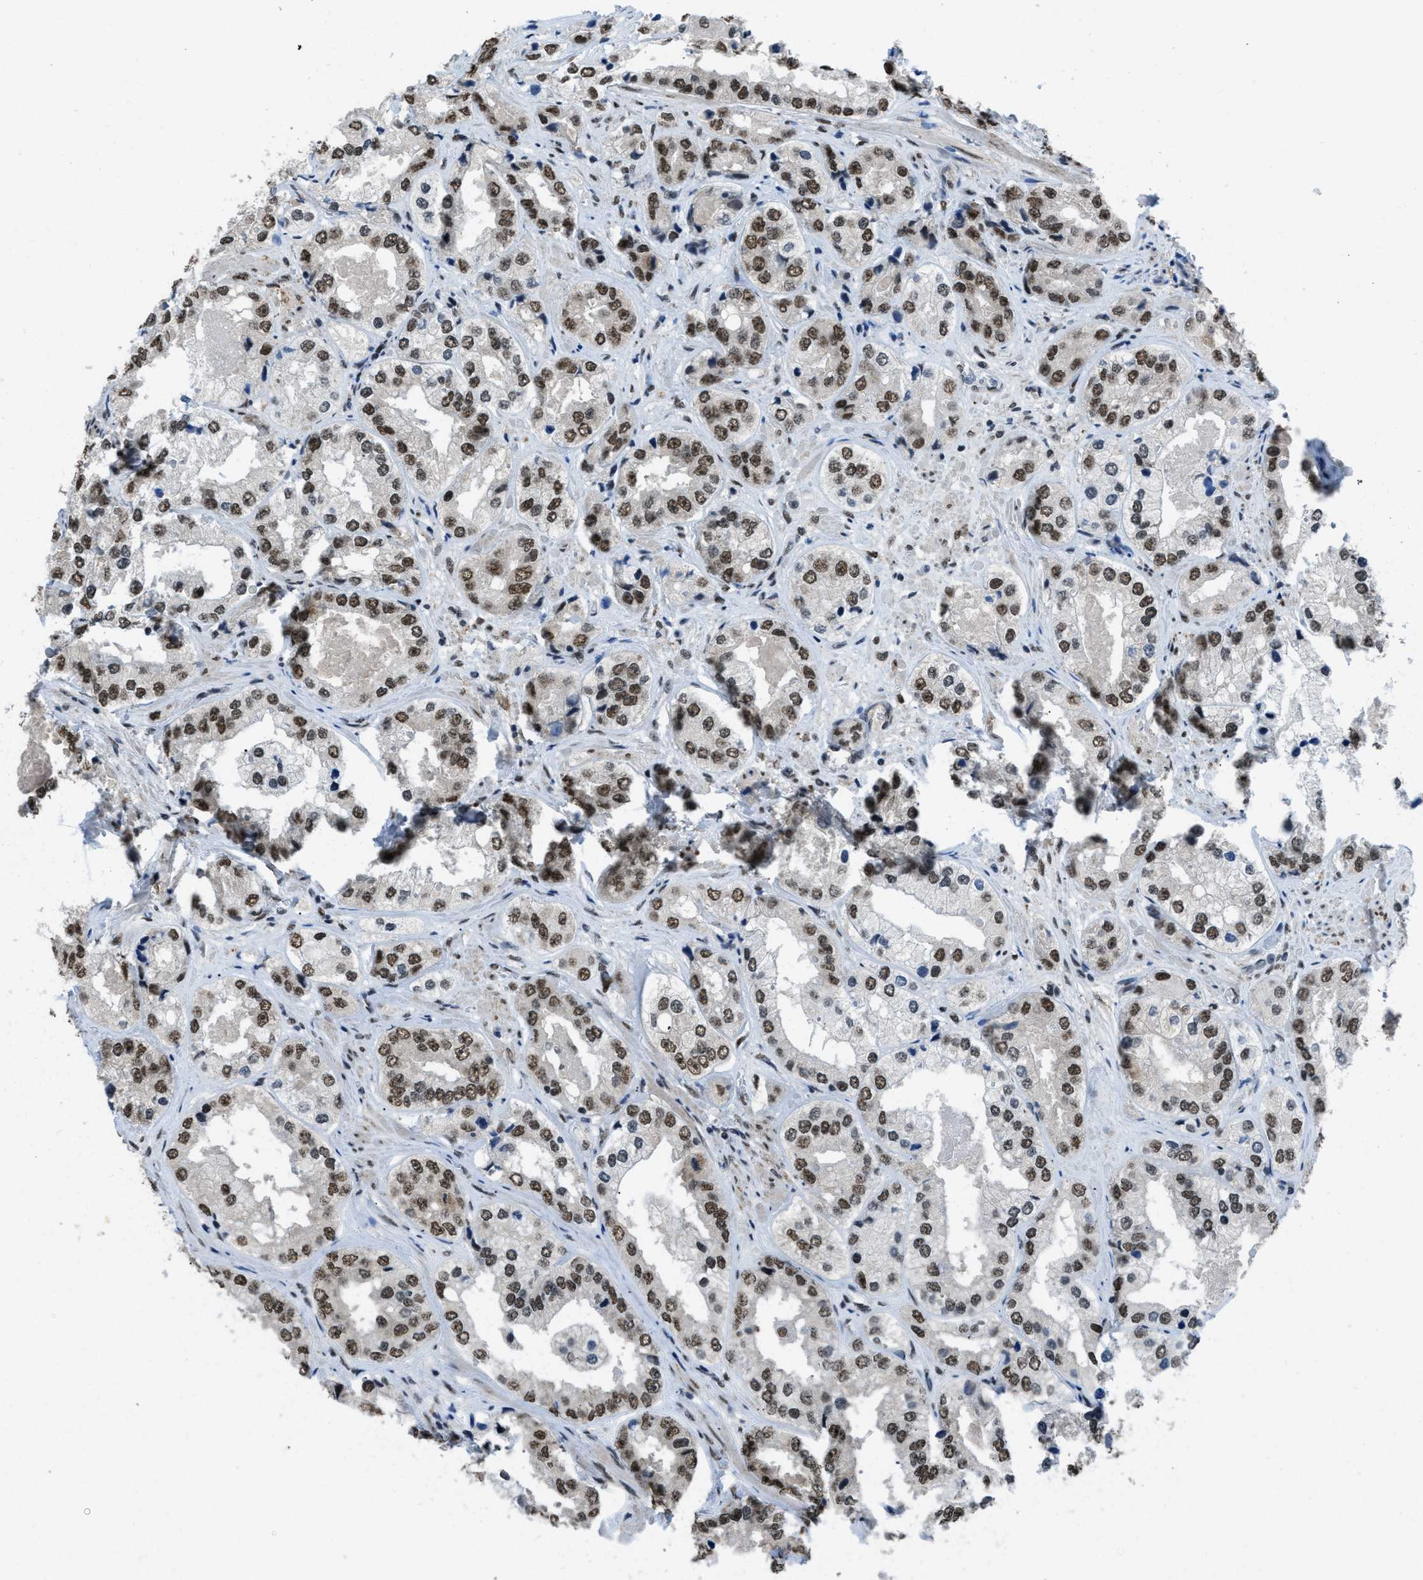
{"staining": {"intensity": "strong", "quantity": ">75%", "location": "nuclear"}, "tissue": "prostate cancer", "cell_type": "Tumor cells", "image_type": "cancer", "snomed": [{"axis": "morphology", "description": "Adenocarcinoma, High grade"}, {"axis": "topography", "description": "Prostate"}], "caption": "Immunohistochemistry (IHC) histopathology image of prostate cancer (adenocarcinoma (high-grade)) stained for a protein (brown), which shows high levels of strong nuclear staining in about >75% of tumor cells.", "gene": "GATAD2B", "patient": {"sex": "male", "age": 61}}